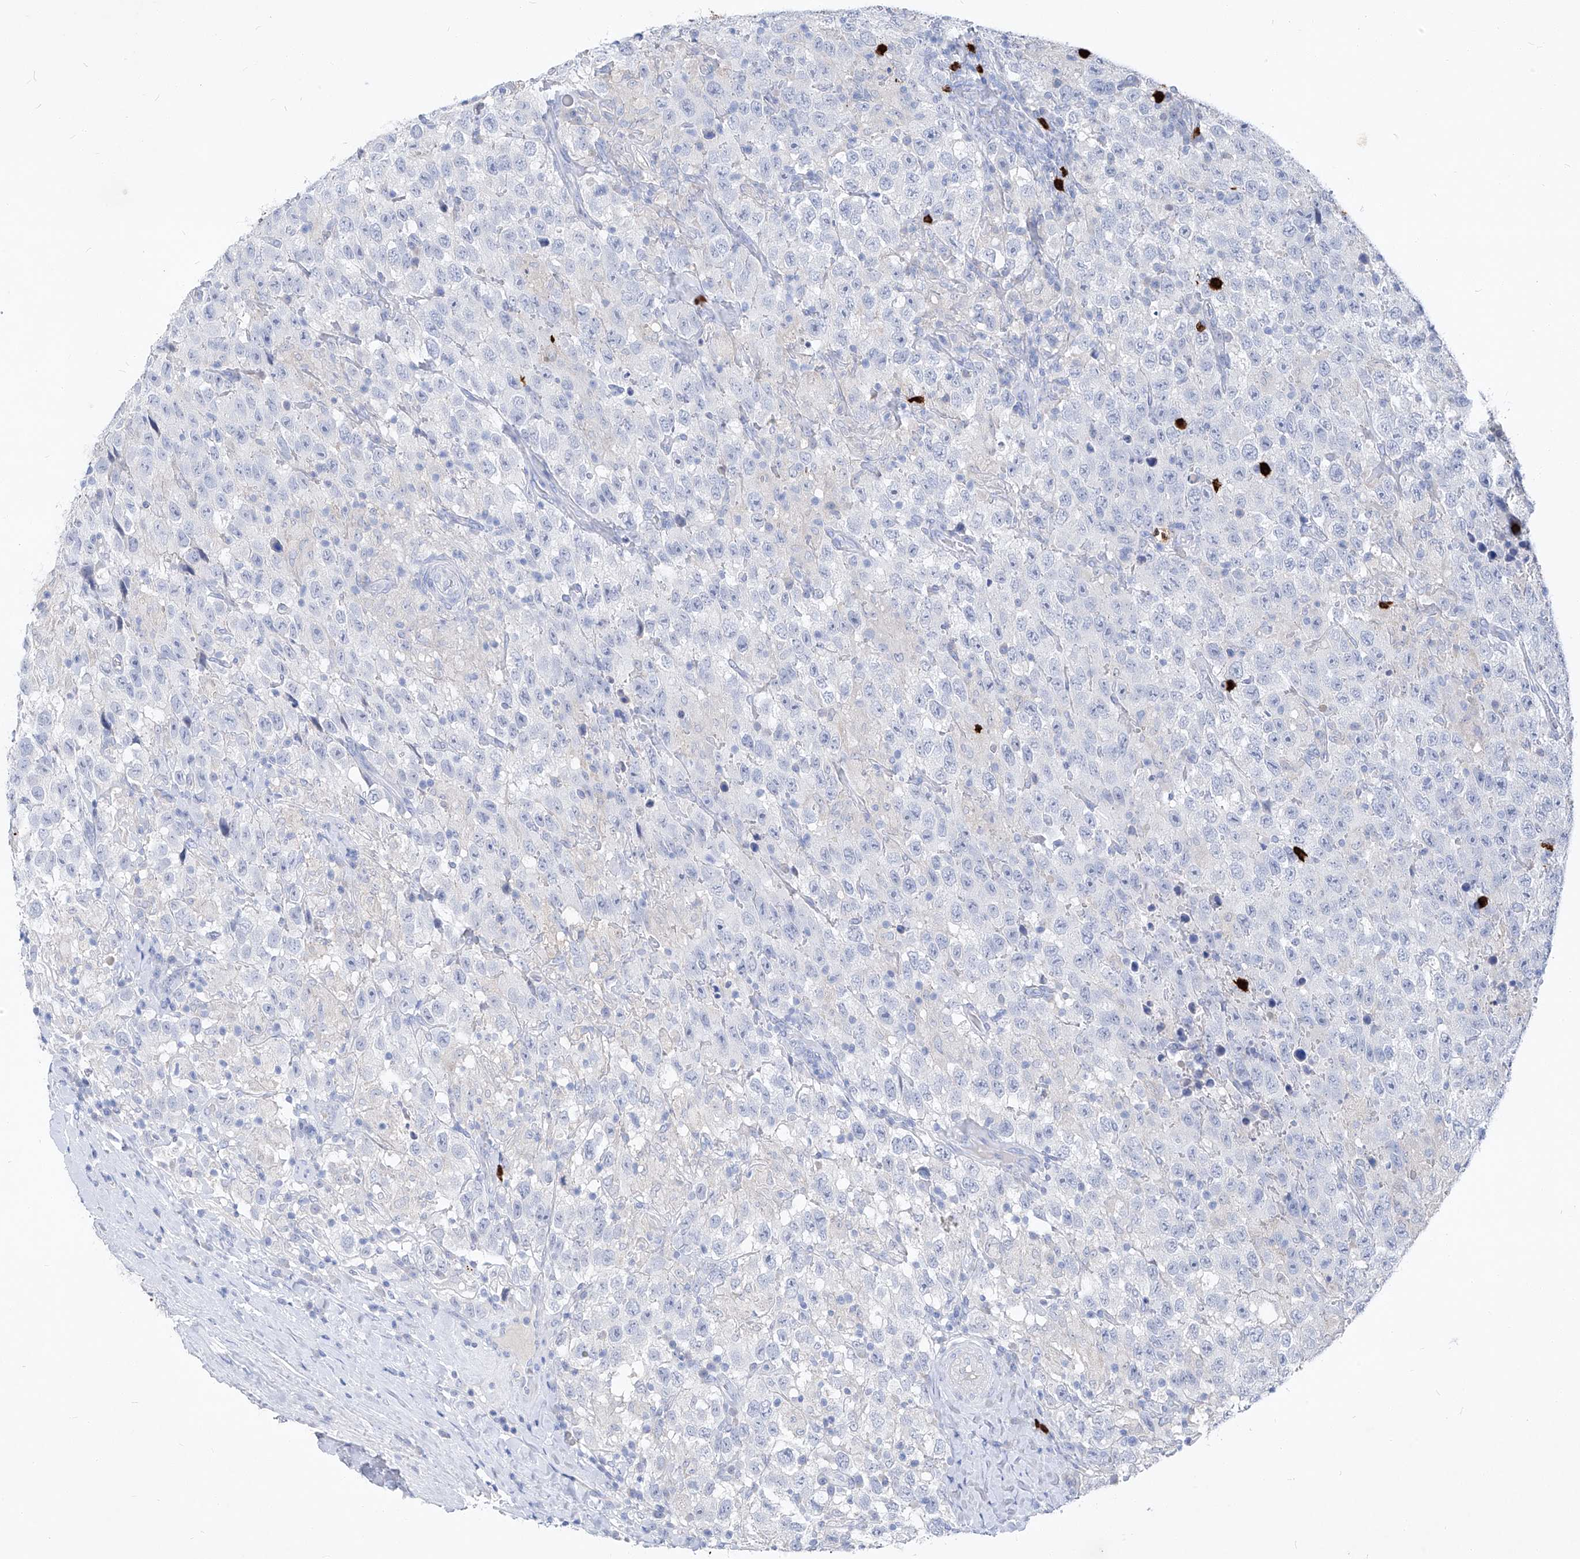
{"staining": {"intensity": "negative", "quantity": "none", "location": "none"}, "tissue": "testis cancer", "cell_type": "Tumor cells", "image_type": "cancer", "snomed": [{"axis": "morphology", "description": "Seminoma, NOS"}, {"axis": "topography", "description": "Testis"}], "caption": "DAB immunohistochemical staining of seminoma (testis) demonstrates no significant positivity in tumor cells. (DAB (3,3'-diaminobenzidine) IHC, high magnification).", "gene": "FRS3", "patient": {"sex": "male", "age": 41}}